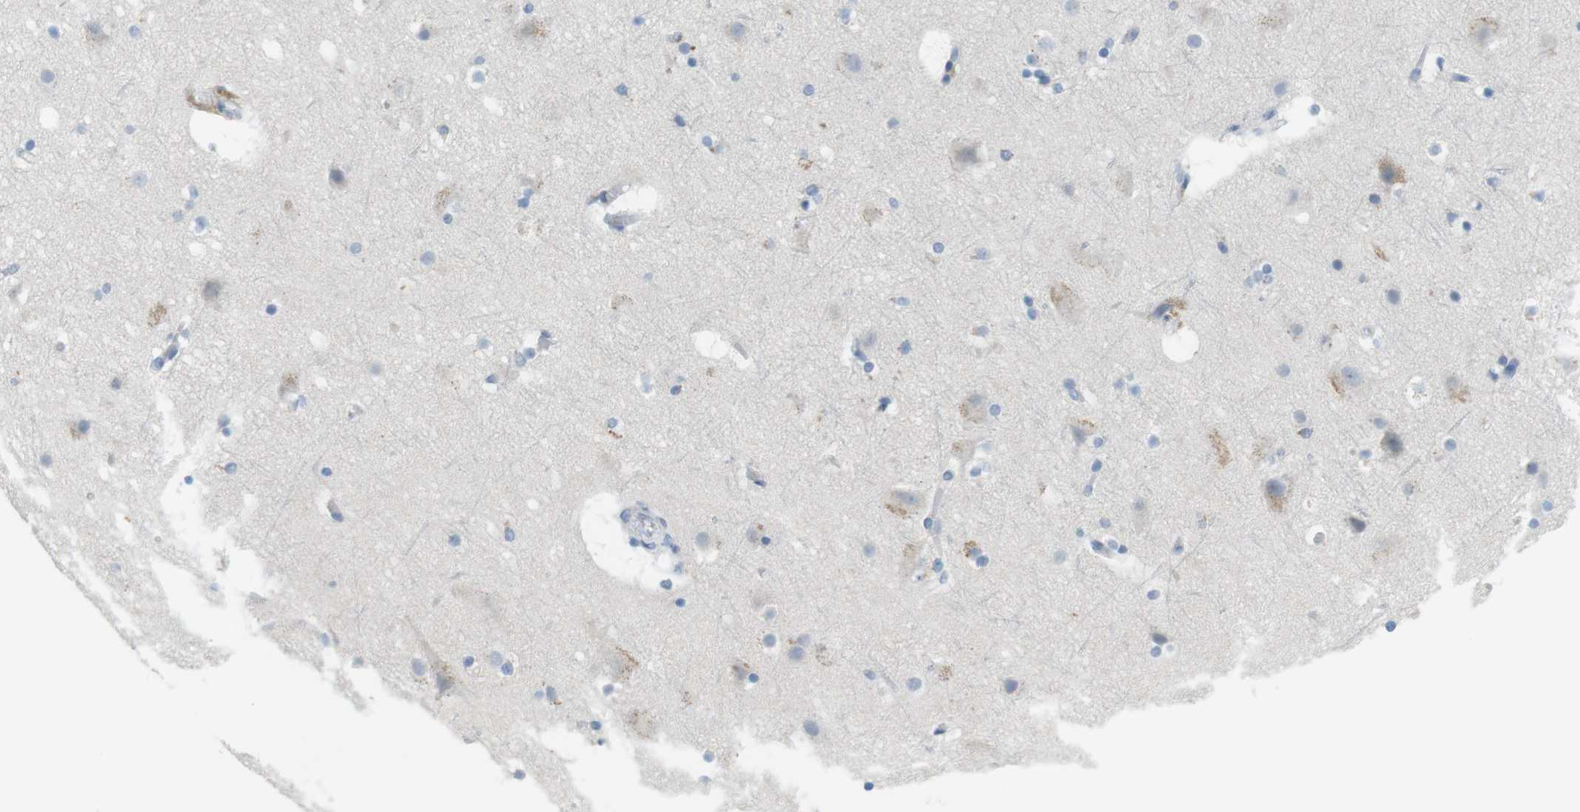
{"staining": {"intensity": "negative", "quantity": "none", "location": "none"}, "tissue": "cerebral cortex", "cell_type": "Endothelial cells", "image_type": "normal", "snomed": [{"axis": "morphology", "description": "Normal tissue, NOS"}, {"axis": "topography", "description": "Cerebral cortex"}], "caption": "Immunohistochemistry of unremarkable cerebral cortex exhibits no expression in endothelial cells. Nuclei are stained in blue.", "gene": "MUC5B", "patient": {"sex": "male", "age": 45}}